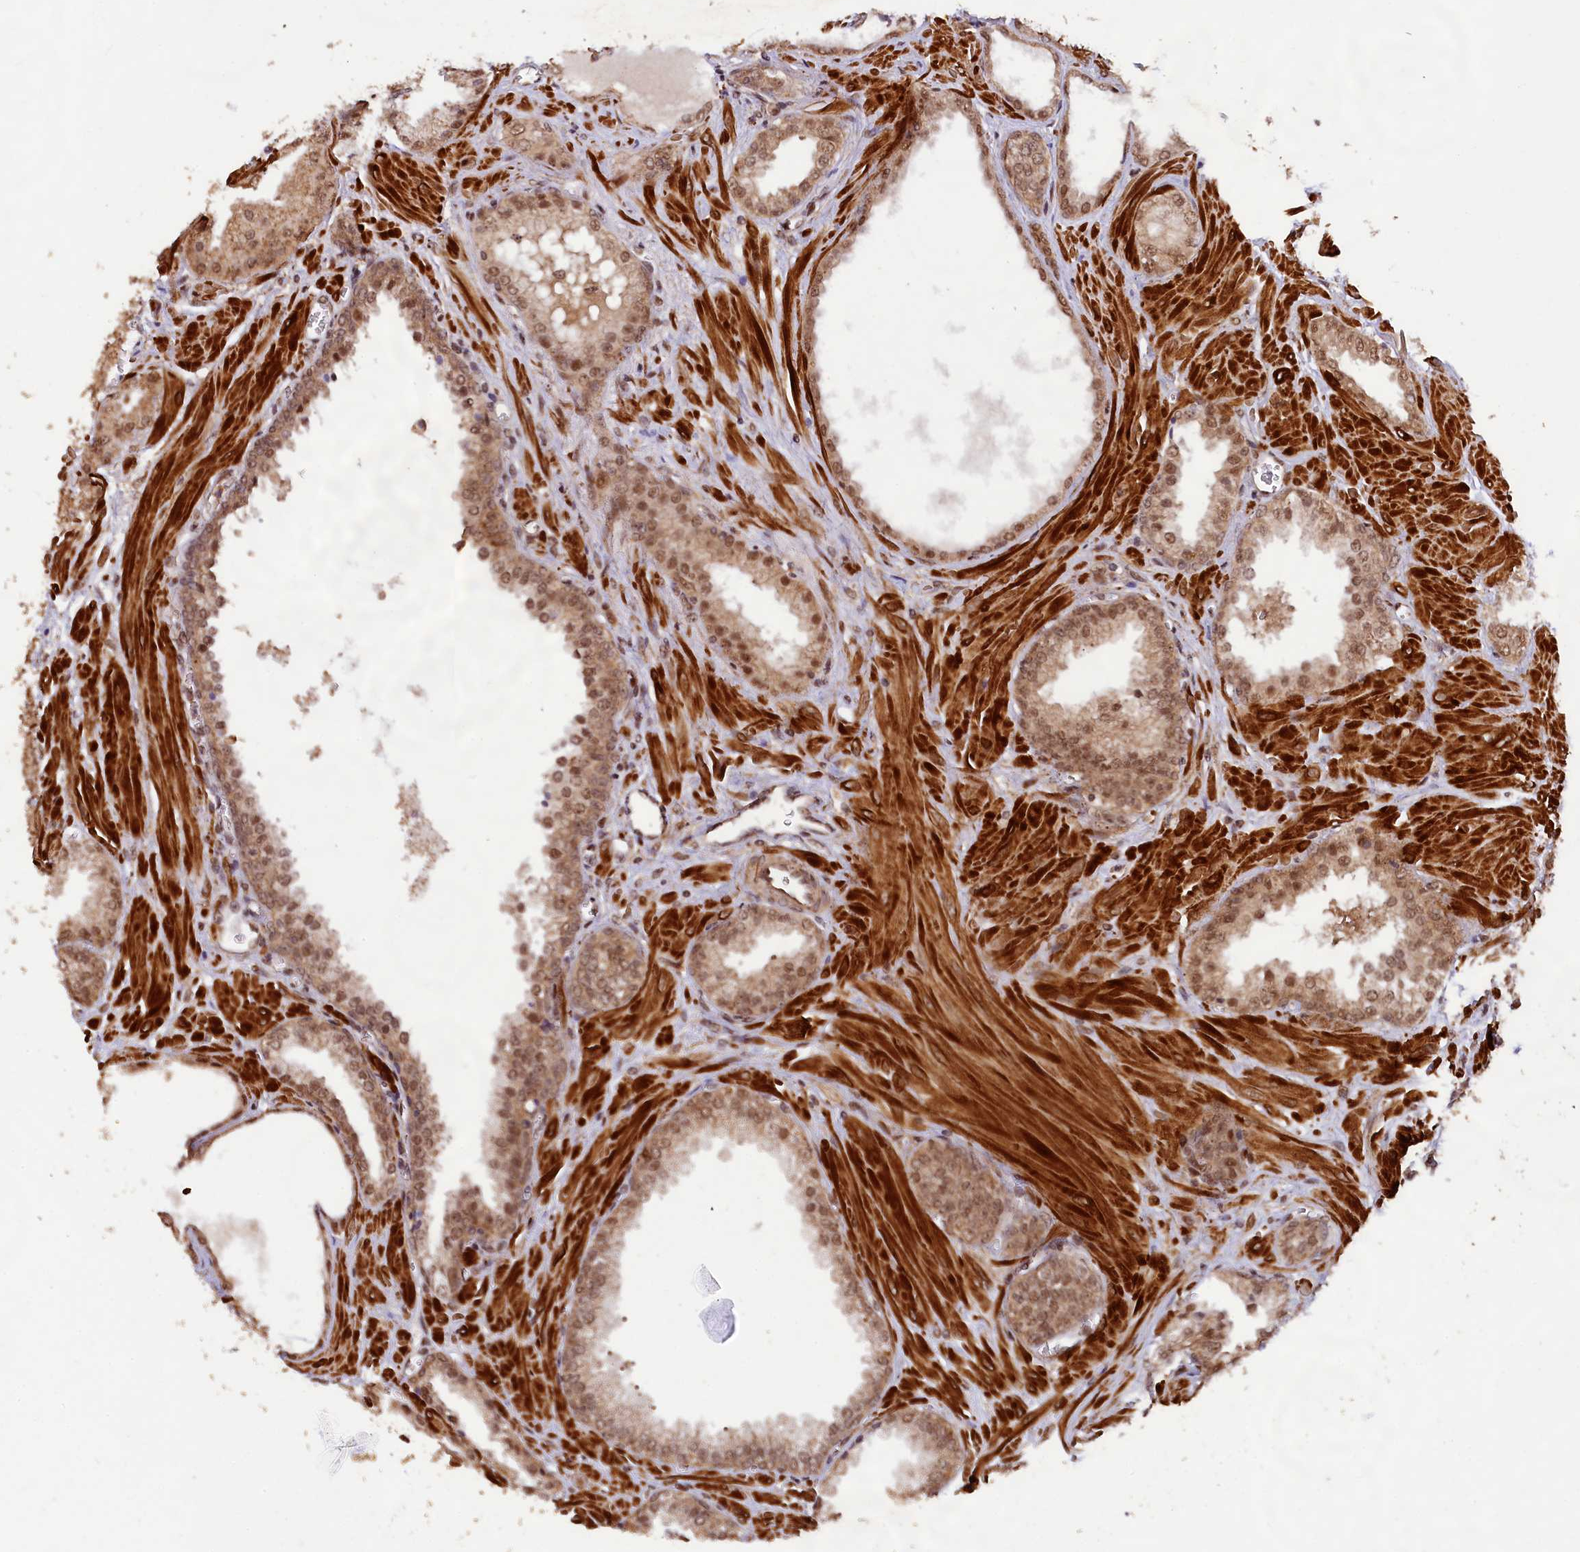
{"staining": {"intensity": "moderate", "quantity": ">75%", "location": "cytoplasmic/membranous,nuclear"}, "tissue": "prostate cancer", "cell_type": "Tumor cells", "image_type": "cancer", "snomed": [{"axis": "morphology", "description": "Adenocarcinoma, Low grade"}, {"axis": "topography", "description": "Prostate"}], "caption": "Prostate cancer stained with immunohistochemistry (IHC) shows moderate cytoplasmic/membranous and nuclear positivity in approximately >75% of tumor cells. The staining is performed using DAB (3,3'-diaminobenzidine) brown chromogen to label protein expression. The nuclei are counter-stained blue using hematoxylin.", "gene": "SHPRH", "patient": {"sex": "male", "age": 67}}